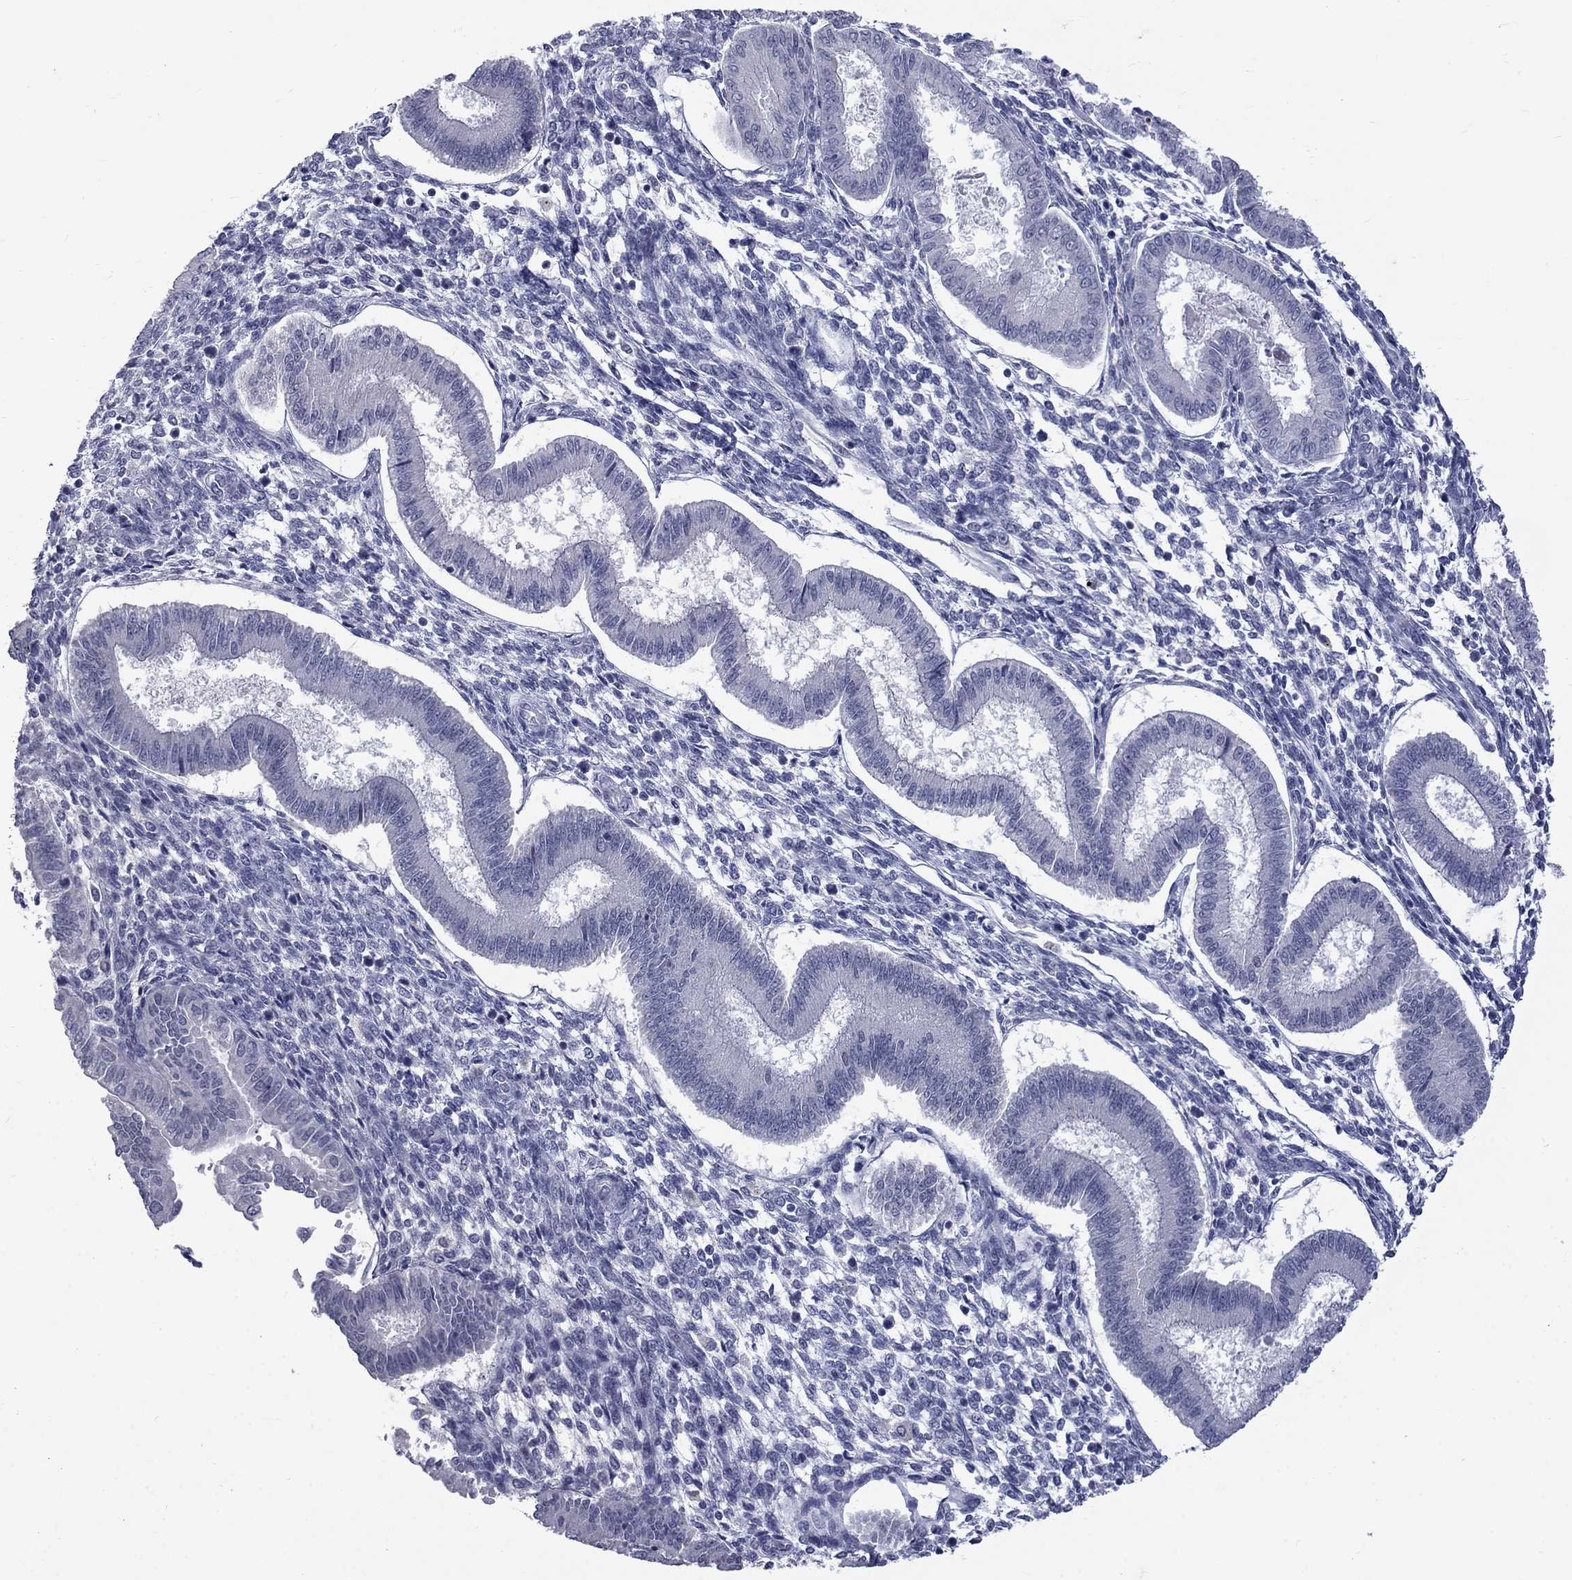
{"staining": {"intensity": "negative", "quantity": "none", "location": "none"}, "tissue": "endometrium", "cell_type": "Cells in endometrial stroma", "image_type": "normal", "snomed": [{"axis": "morphology", "description": "Normal tissue, NOS"}, {"axis": "topography", "description": "Endometrium"}], "caption": "The histopathology image reveals no staining of cells in endometrial stroma in unremarkable endometrium.", "gene": "CTNND2", "patient": {"sex": "female", "age": 43}}